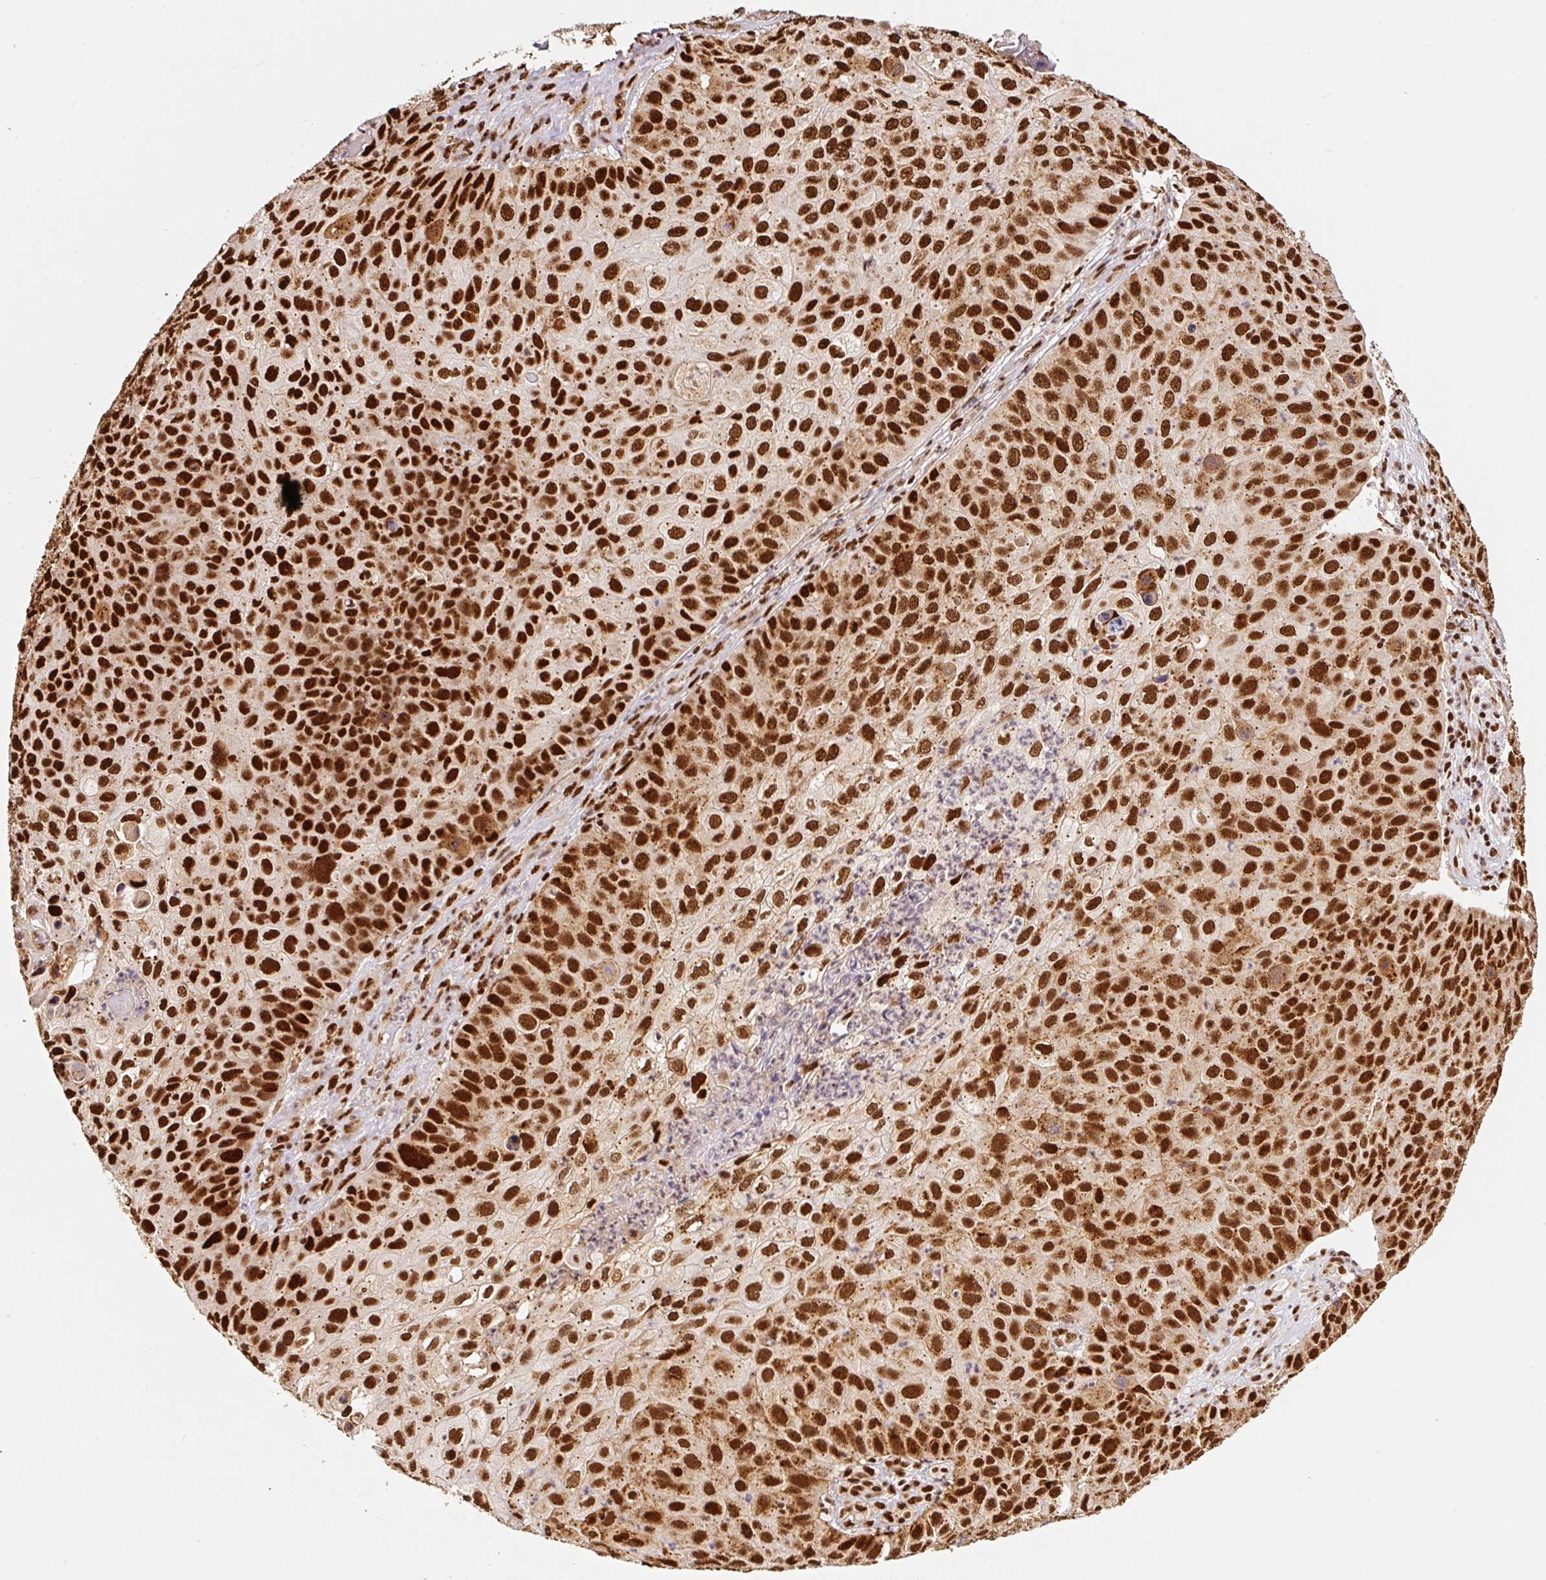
{"staining": {"intensity": "strong", "quantity": ">75%", "location": "nuclear"}, "tissue": "skin cancer", "cell_type": "Tumor cells", "image_type": "cancer", "snomed": [{"axis": "morphology", "description": "Squamous cell carcinoma, NOS"}, {"axis": "topography", "description": "Skin"}], "caption": "The image reveals staining of squamous cell carcinoma (skin), revealing strong nuclear protein staining (brown color) within tumor cells.", "gene": "GPR139", "patient": {"sex": "male", "age": 87}}